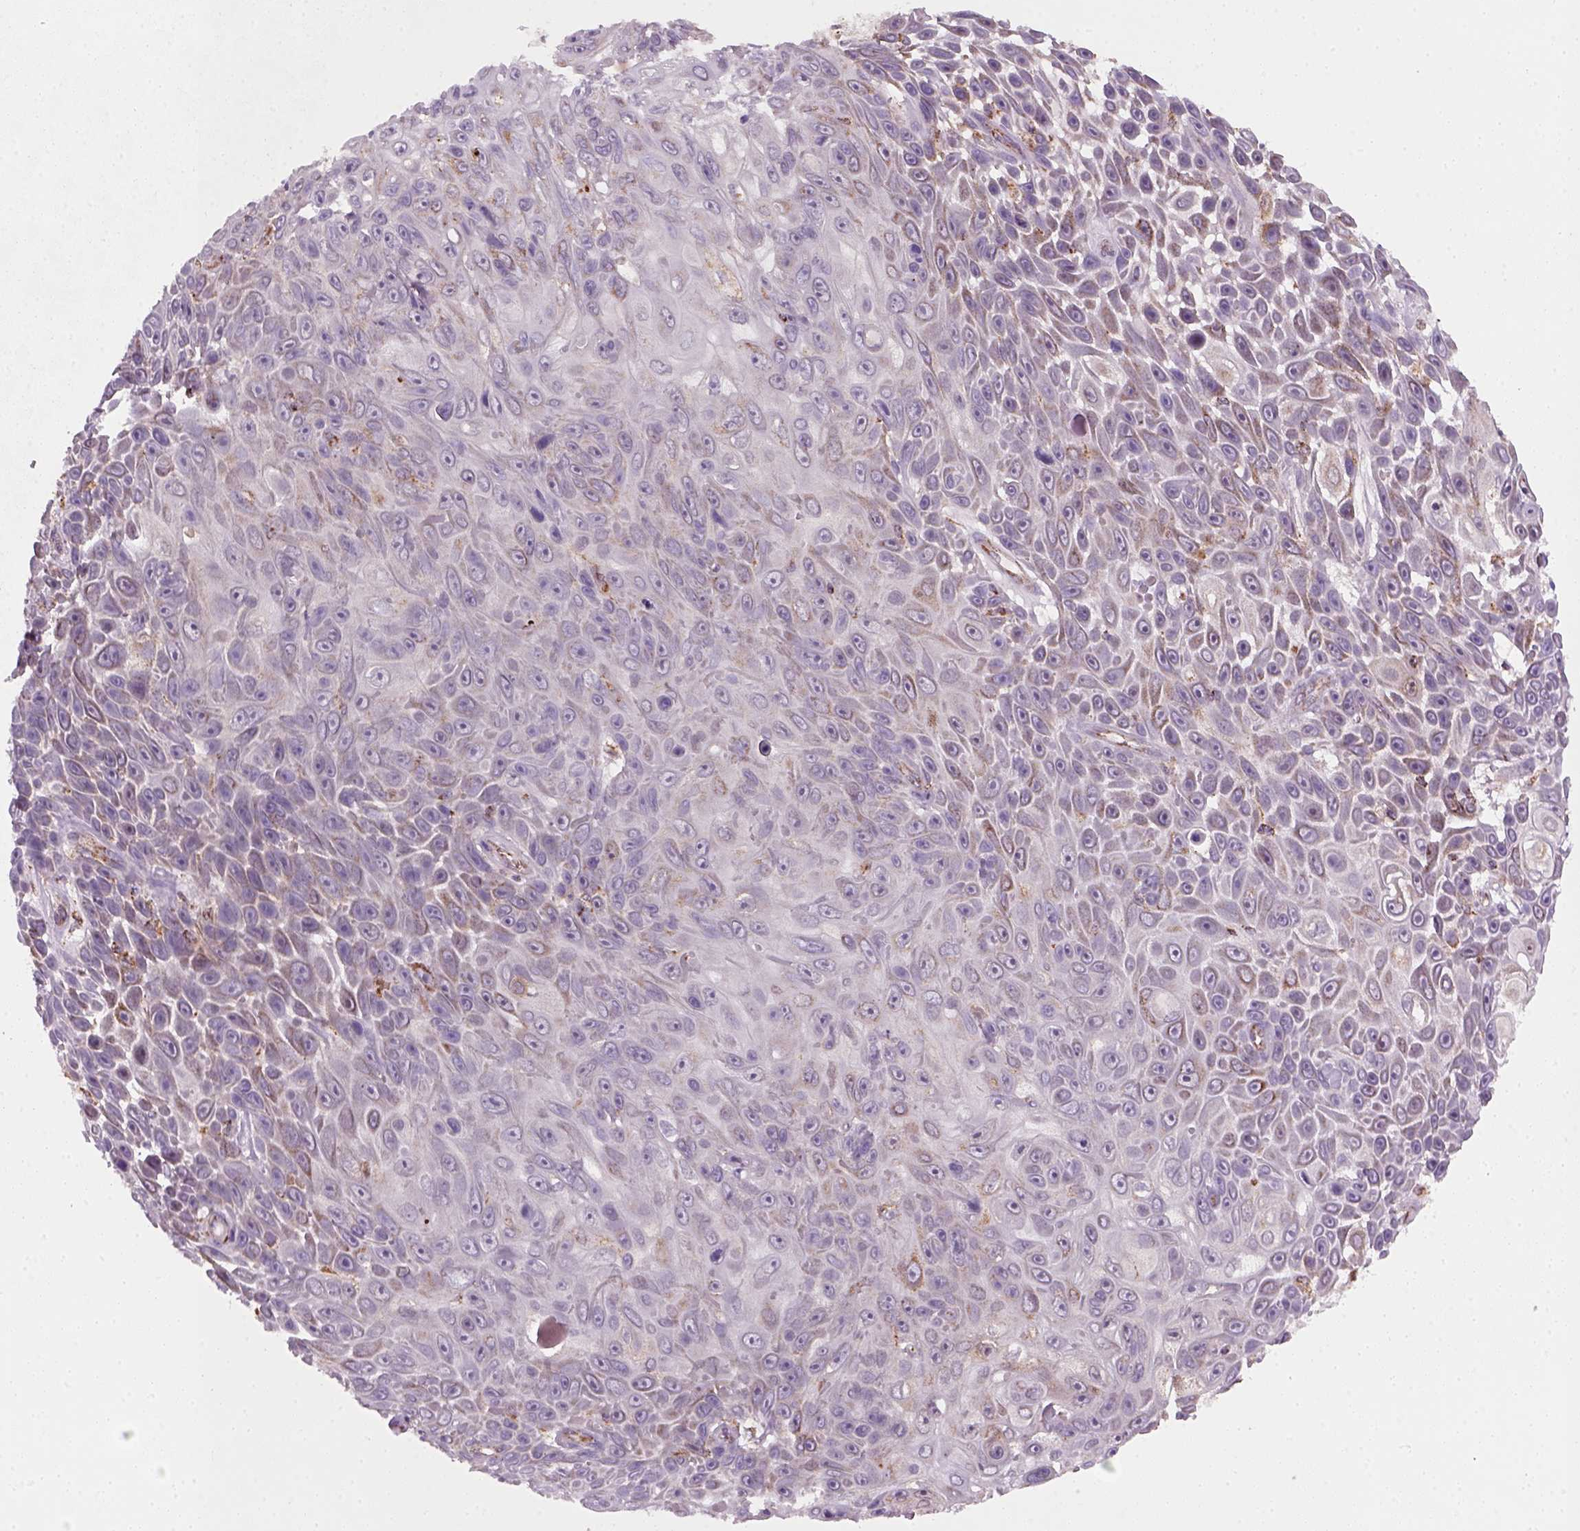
{"staining": {"intensity": "moderate", "quantity": "<25%", "location": "cytoplasmic/membranous"}, "tissue": "skin cancer", "cell_type": "Tumor cells", "image_type": "cancer", "snomed": [{"axis": "morphology", "description": "Squamous cell carcinoma, NOS"}, {"axis": "topography", "description": "Skin"}], "caption": "Skin squamous cell carcinoma was stained to show a protein in brown. There is low levels of moderate cytoplasmic/membranous staining in about <25% of tumor cells.", "gene": "NUDT16L1", "patient": {"sex": "male", "age": 82}}